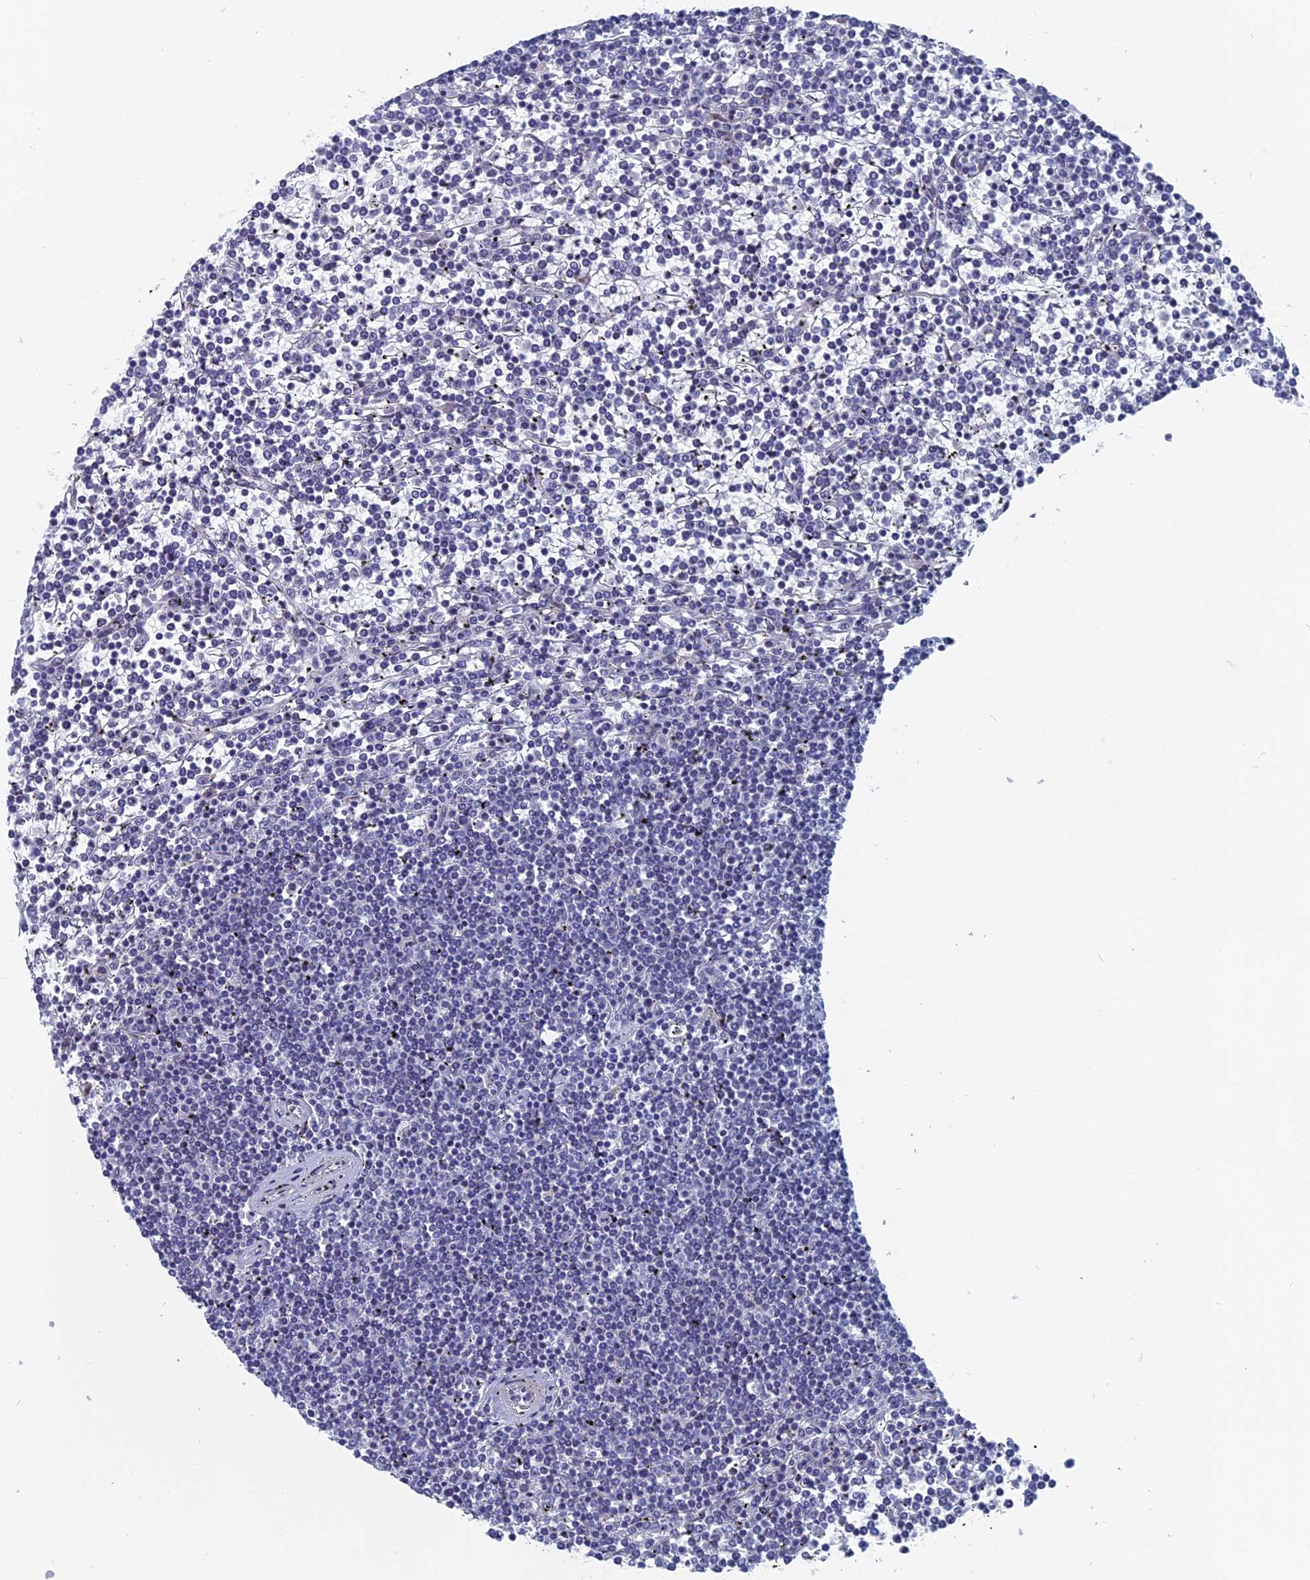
{"staining": {"intensity": "negative", "quantity": "none", "location": "none"}, "tissue": "lymphoma", "cell_type": "Tumor cells", "image_type": "cancer", "snomed": [{"axis": "morphology", "description": "Malignant lymphoma, non-Hodgkin's type, Low grade"}, {"axis": "topography", "description": "Spleen"}], "caption": "Immunohistochemistry (IHC) image of human lymphoma stained for a protein (brown), which demonstrates no expression in tumor cells.", "gene": "MTRF1", "patient": {"sex": "female", "age": 19}}